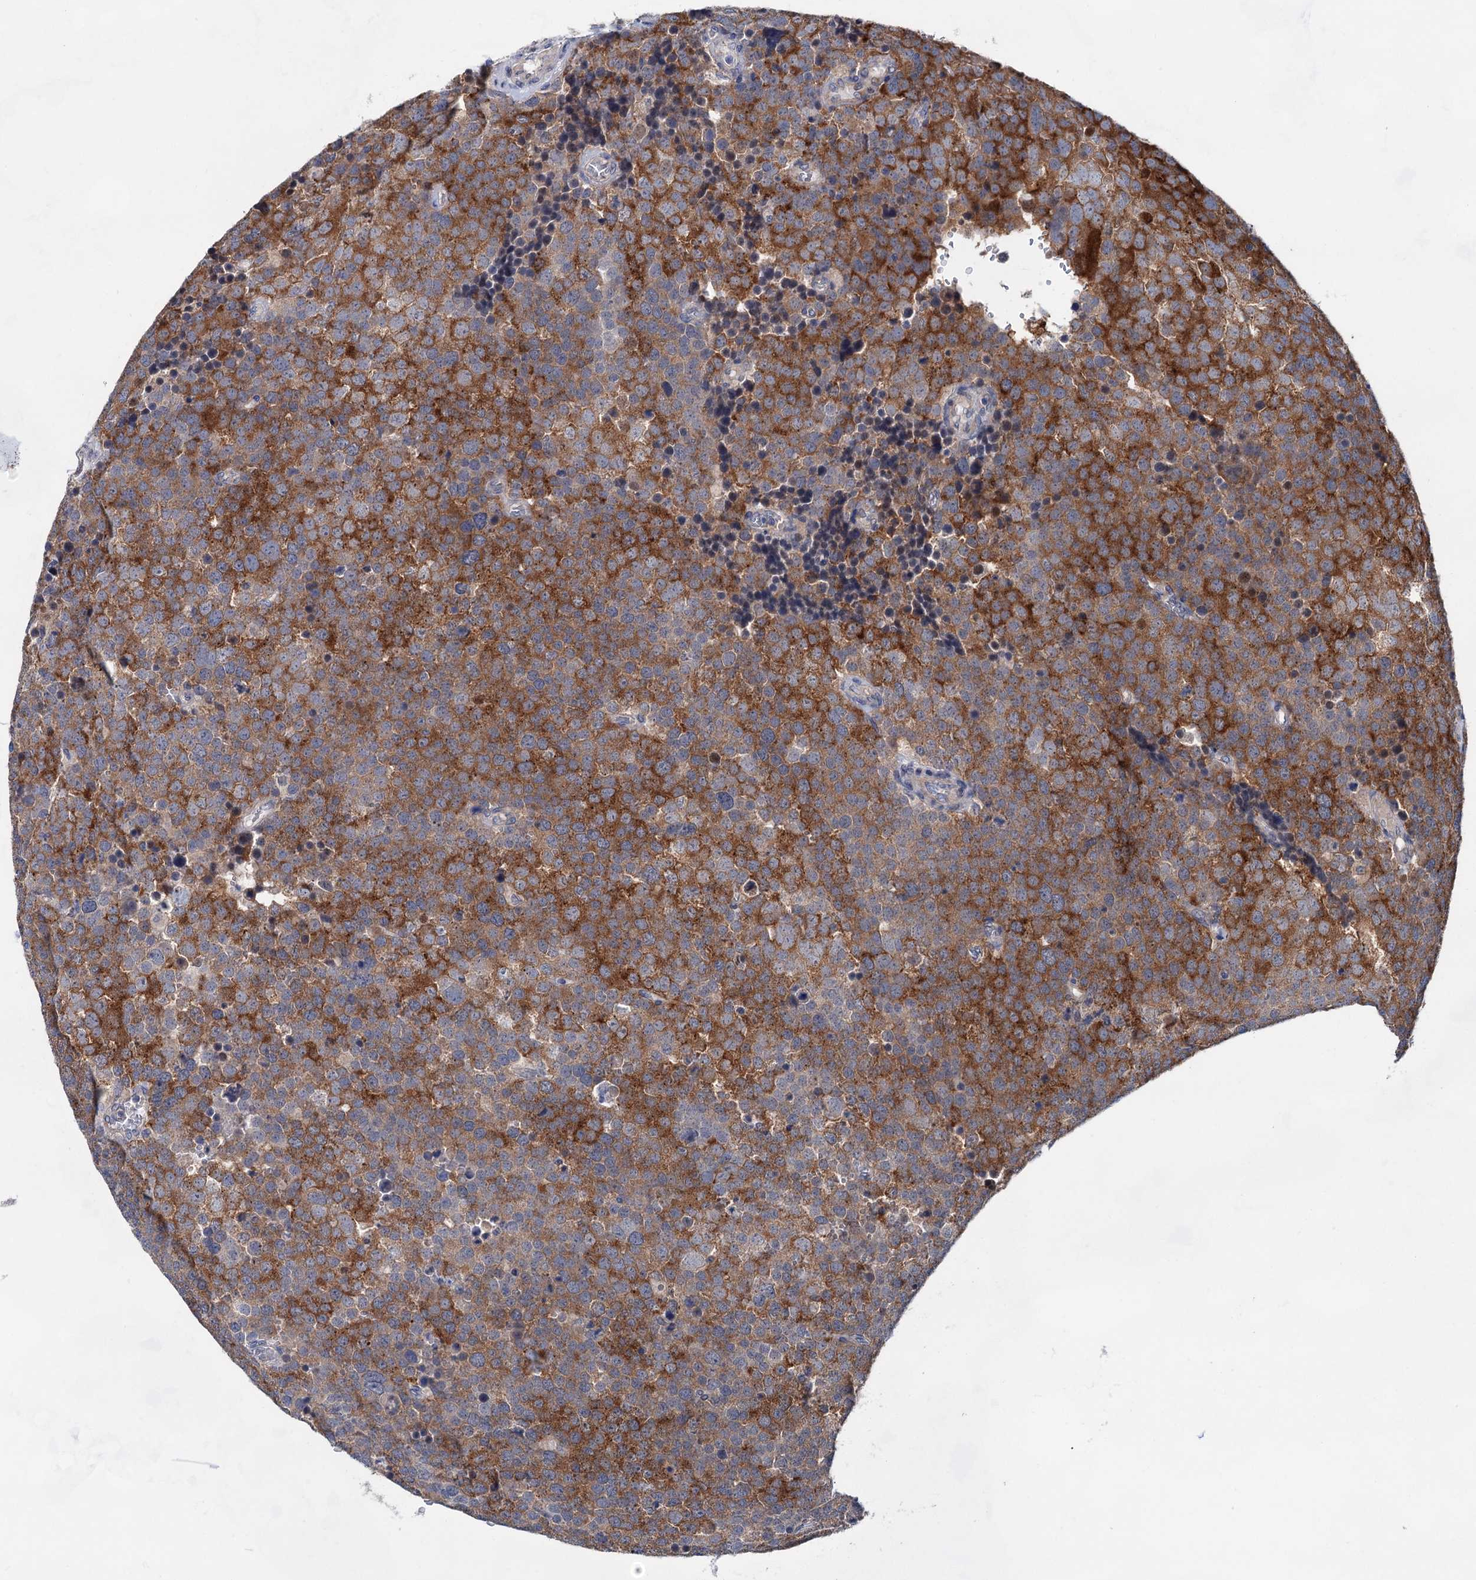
{"staining": {"intensity": "strong", "quantity": ">75%", "location": "cytoplasmic/membranous"}, "tissue": "testis cancer", "cell_type": "Tumor cells", "image_type": "cancer", "snomed": [{"axis": "morphology", "description": "Seminoma, NOS"}, {"axis": "topography", "description": "Testis"}], "caption": "Strong cytoplasmic/membranous positivity is seen in approximately >75% of tumor cells in testis cancer. (DAB IHC, brown staining for protein, blue staining for nuclei).", "gene": "MORN3", "patient": {"sex": "male", "age": 71}}